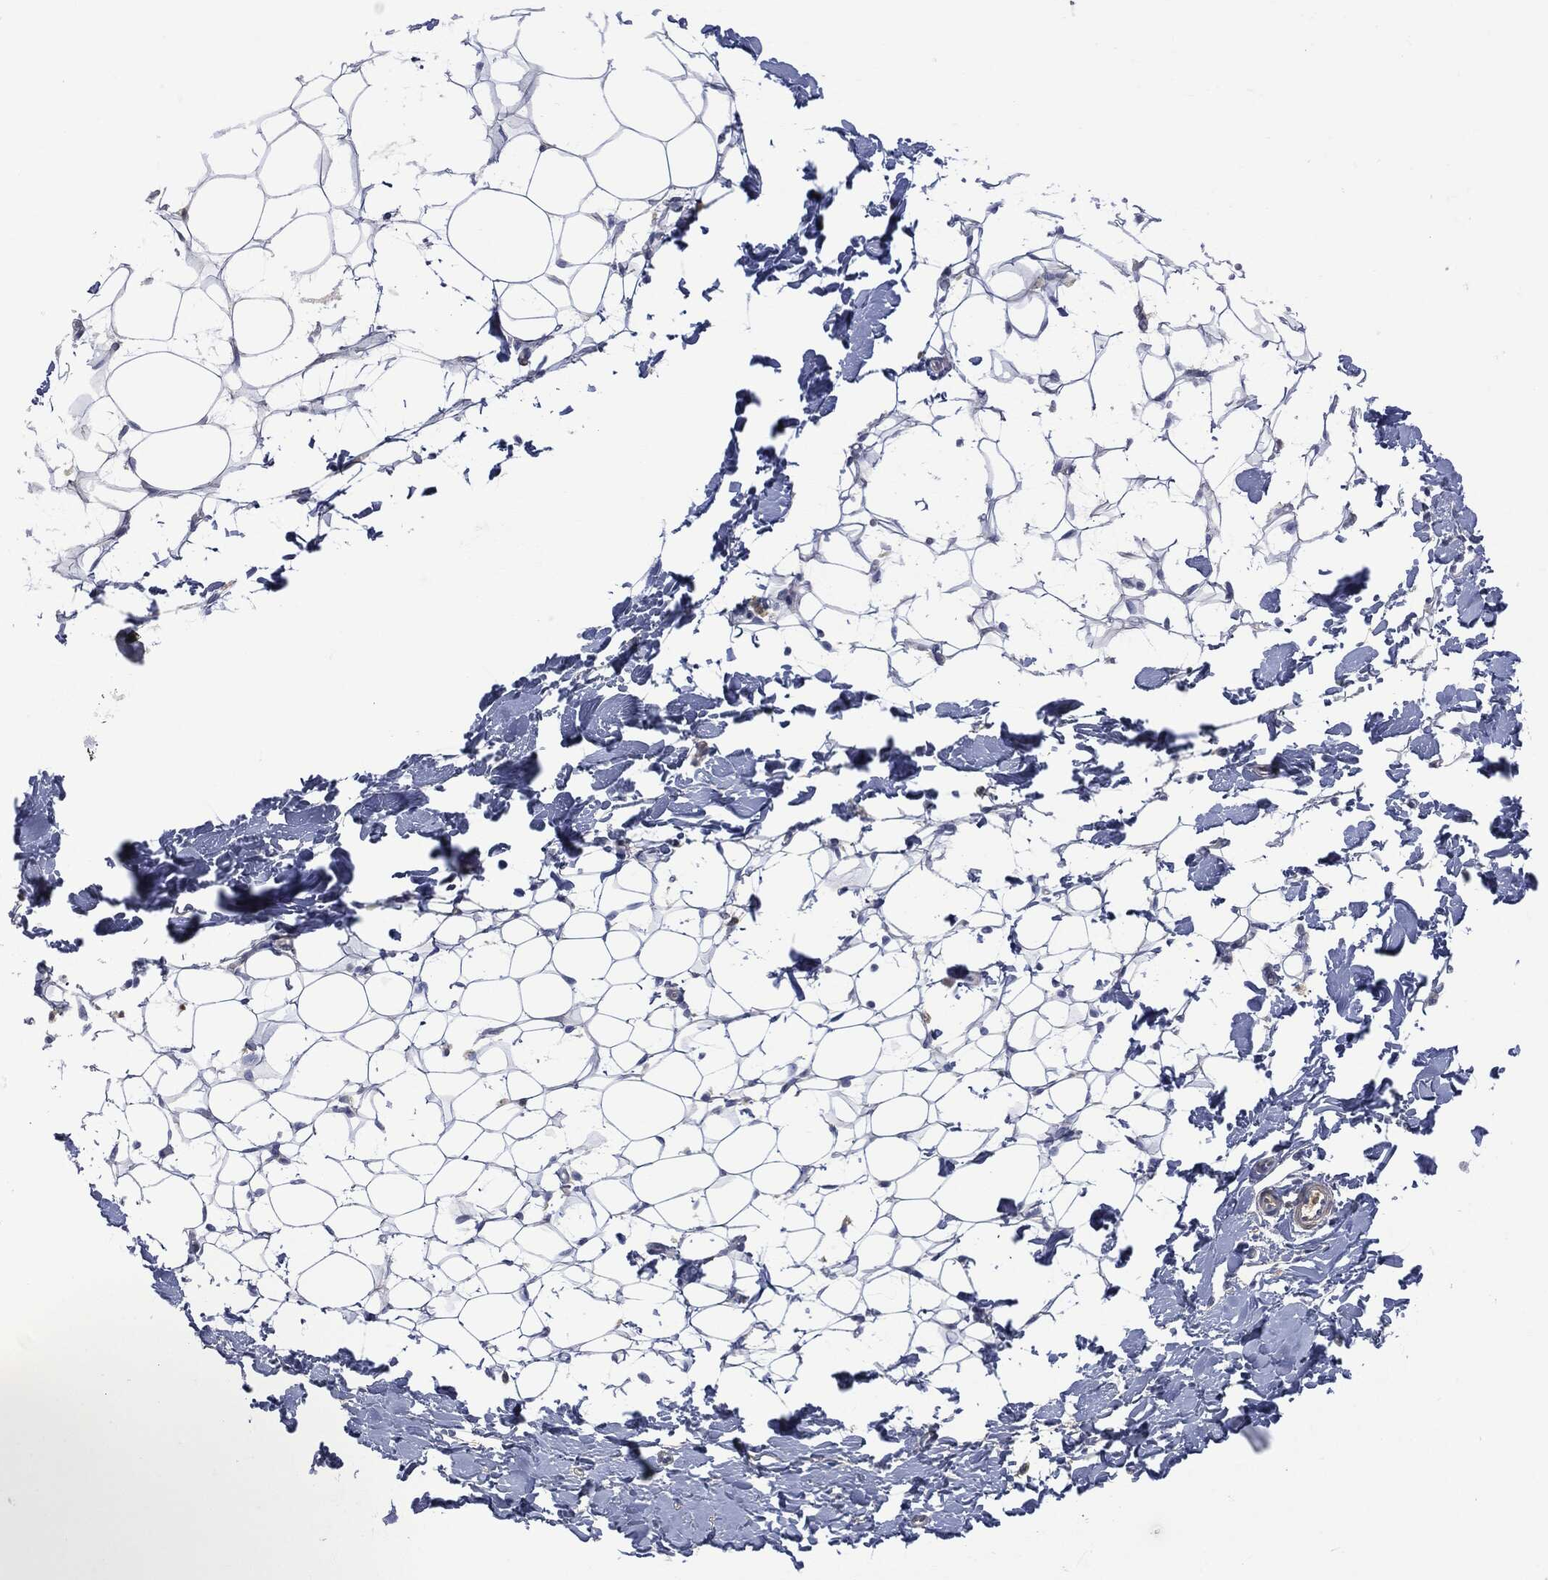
{"staining": {"intensity": "negative", "quantity": "none", "location": "none"}, "tissue": "breast", "cell_type": "Adipocytes", "image_type": "normal", "snomed": [{"axis": "morphology", "description": "Normal tissue, NOS"}, {"axis": "topography", "description": "Breast"}], "caption": "A histopathology image of breast stained for a protein displays no brown staining in adipocytes. The staining is performed using DAB brown chromogen with nuclei counter-stained in using hematoxylin.", "gene": "BTK", "patient": {"sex": "female", "age": 37}}